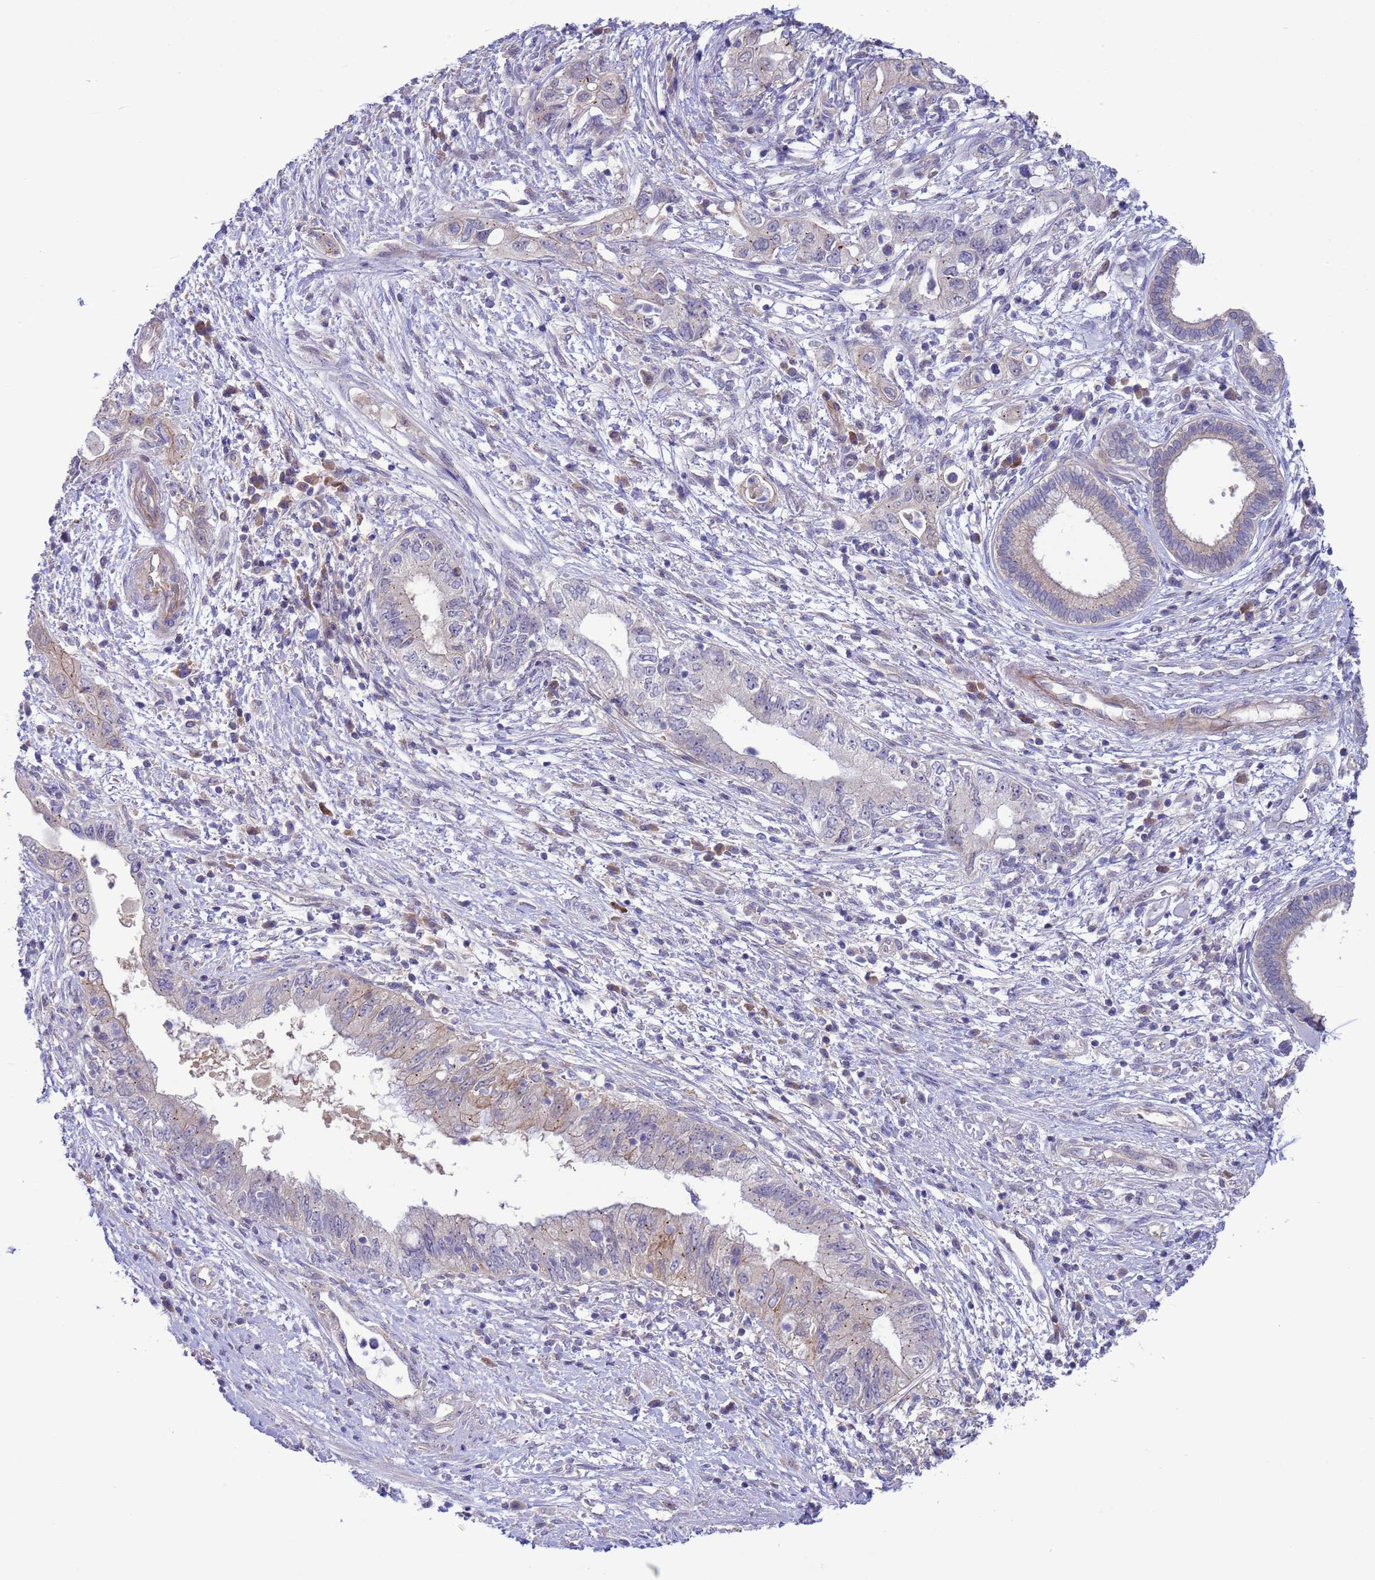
{"staining": {"intensity": "negative", "quantity": "none", "location": "none"}, "tissue": "pancreatic cancer", "cell_type": "Tumor cells", "image_type": "cancer", "snomed": [{"axis": "morphology", "description": "Adenocarcinoma, NOS"}, {"axis": "topography", "description": "Pancreas"}], "caption": "Immunohistochemistry histopathology image of human pancreatic cancer stained for a protein (brown), which exhibits no staining in tumor cells.", "gene": "GJA10", "patient": {"sex": "female", "age": 73}}